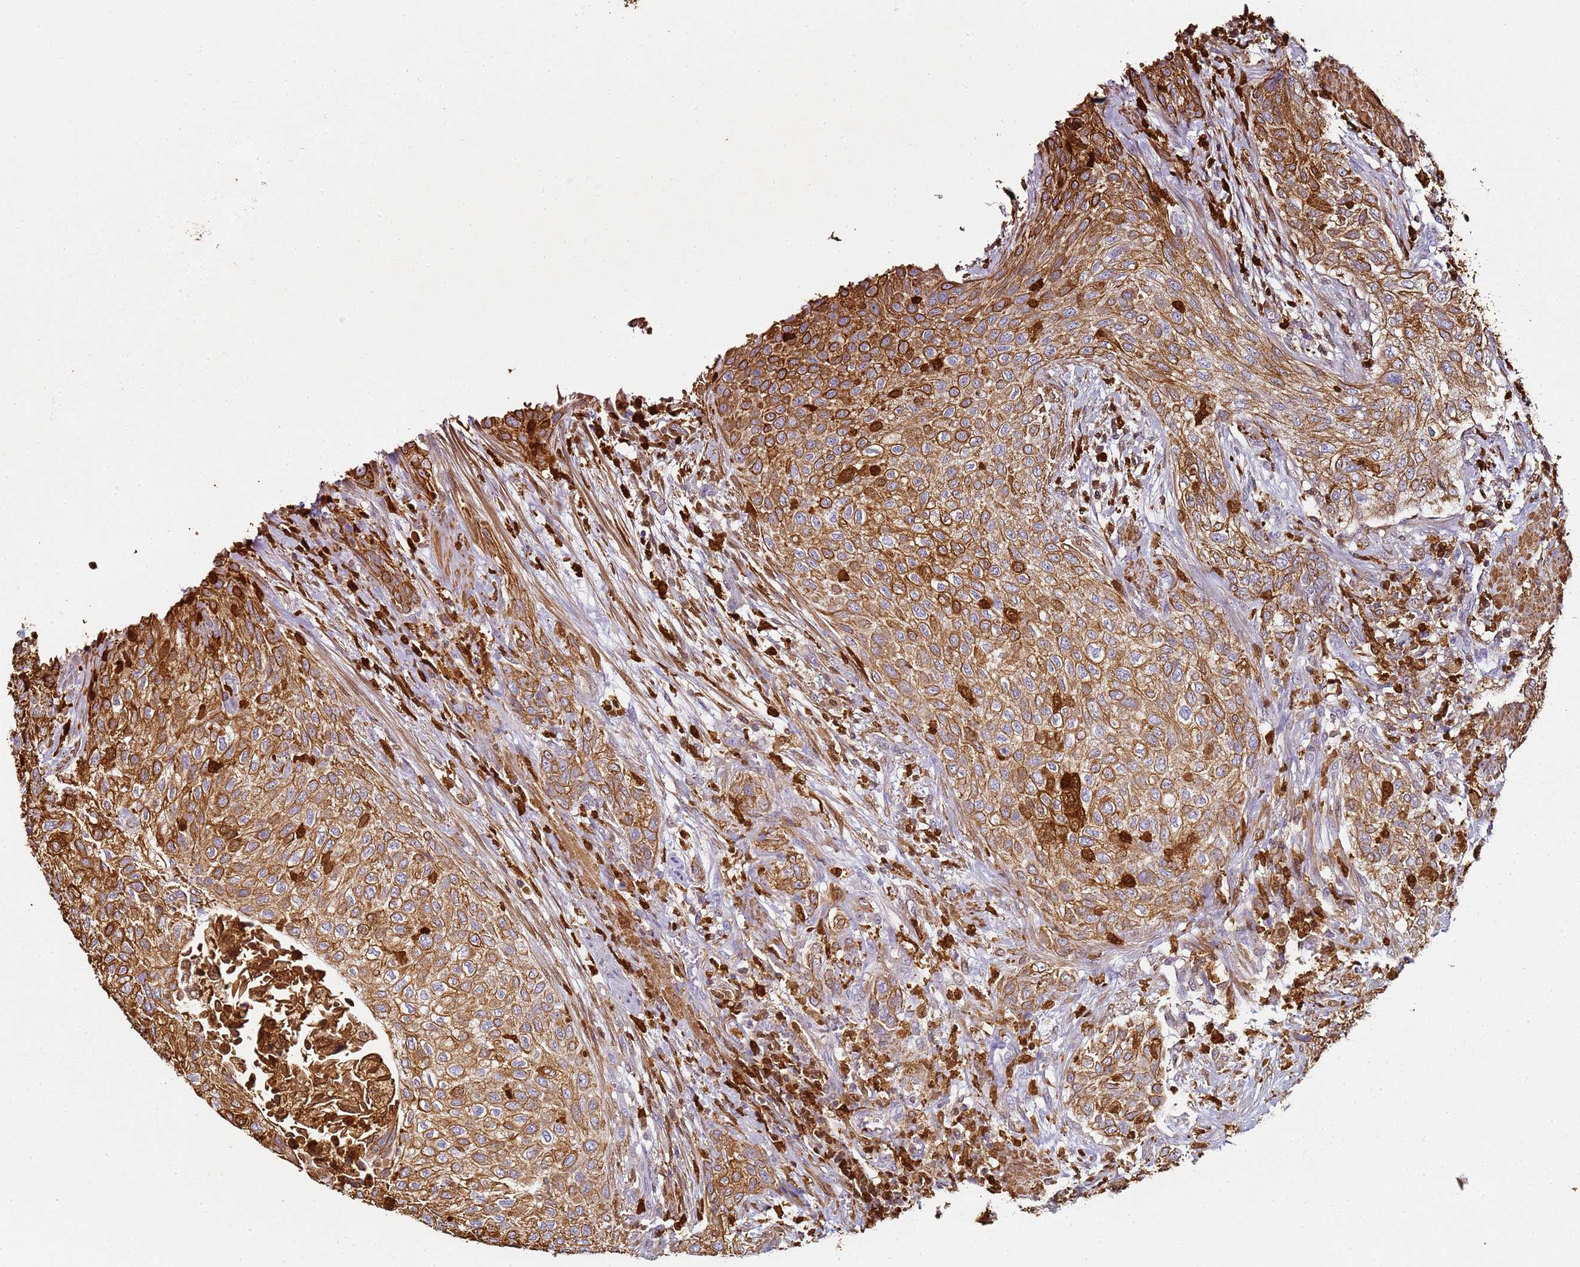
{"staining": {"intensity": "moderate", "quantity": ">75%", "location": "cytoplasmic/membranous,nuclear"}, "tissue": "urothelial cancer", "cell_type": "Tumor cells", "image_type": "cancer", "snomed": [{"axis": "morphology", "description": "Normal tissue, NOS"}, {"axis": "morphology", "description": "Urothelial carcinoma, NOS"}, {"axis": "topography", "description": "Urinary bladder"}, {"axis": "topography", "description": "Peripheral nerve tissue"}], "caption": "Urothelial cancer stained for a protein (brown) displays moderate cytoplasmic/membranous and nuclear positive positivity in about >75% of tumor cells.", "gene": "S100A4", "patient": {"sex": "male", "age": 35}}